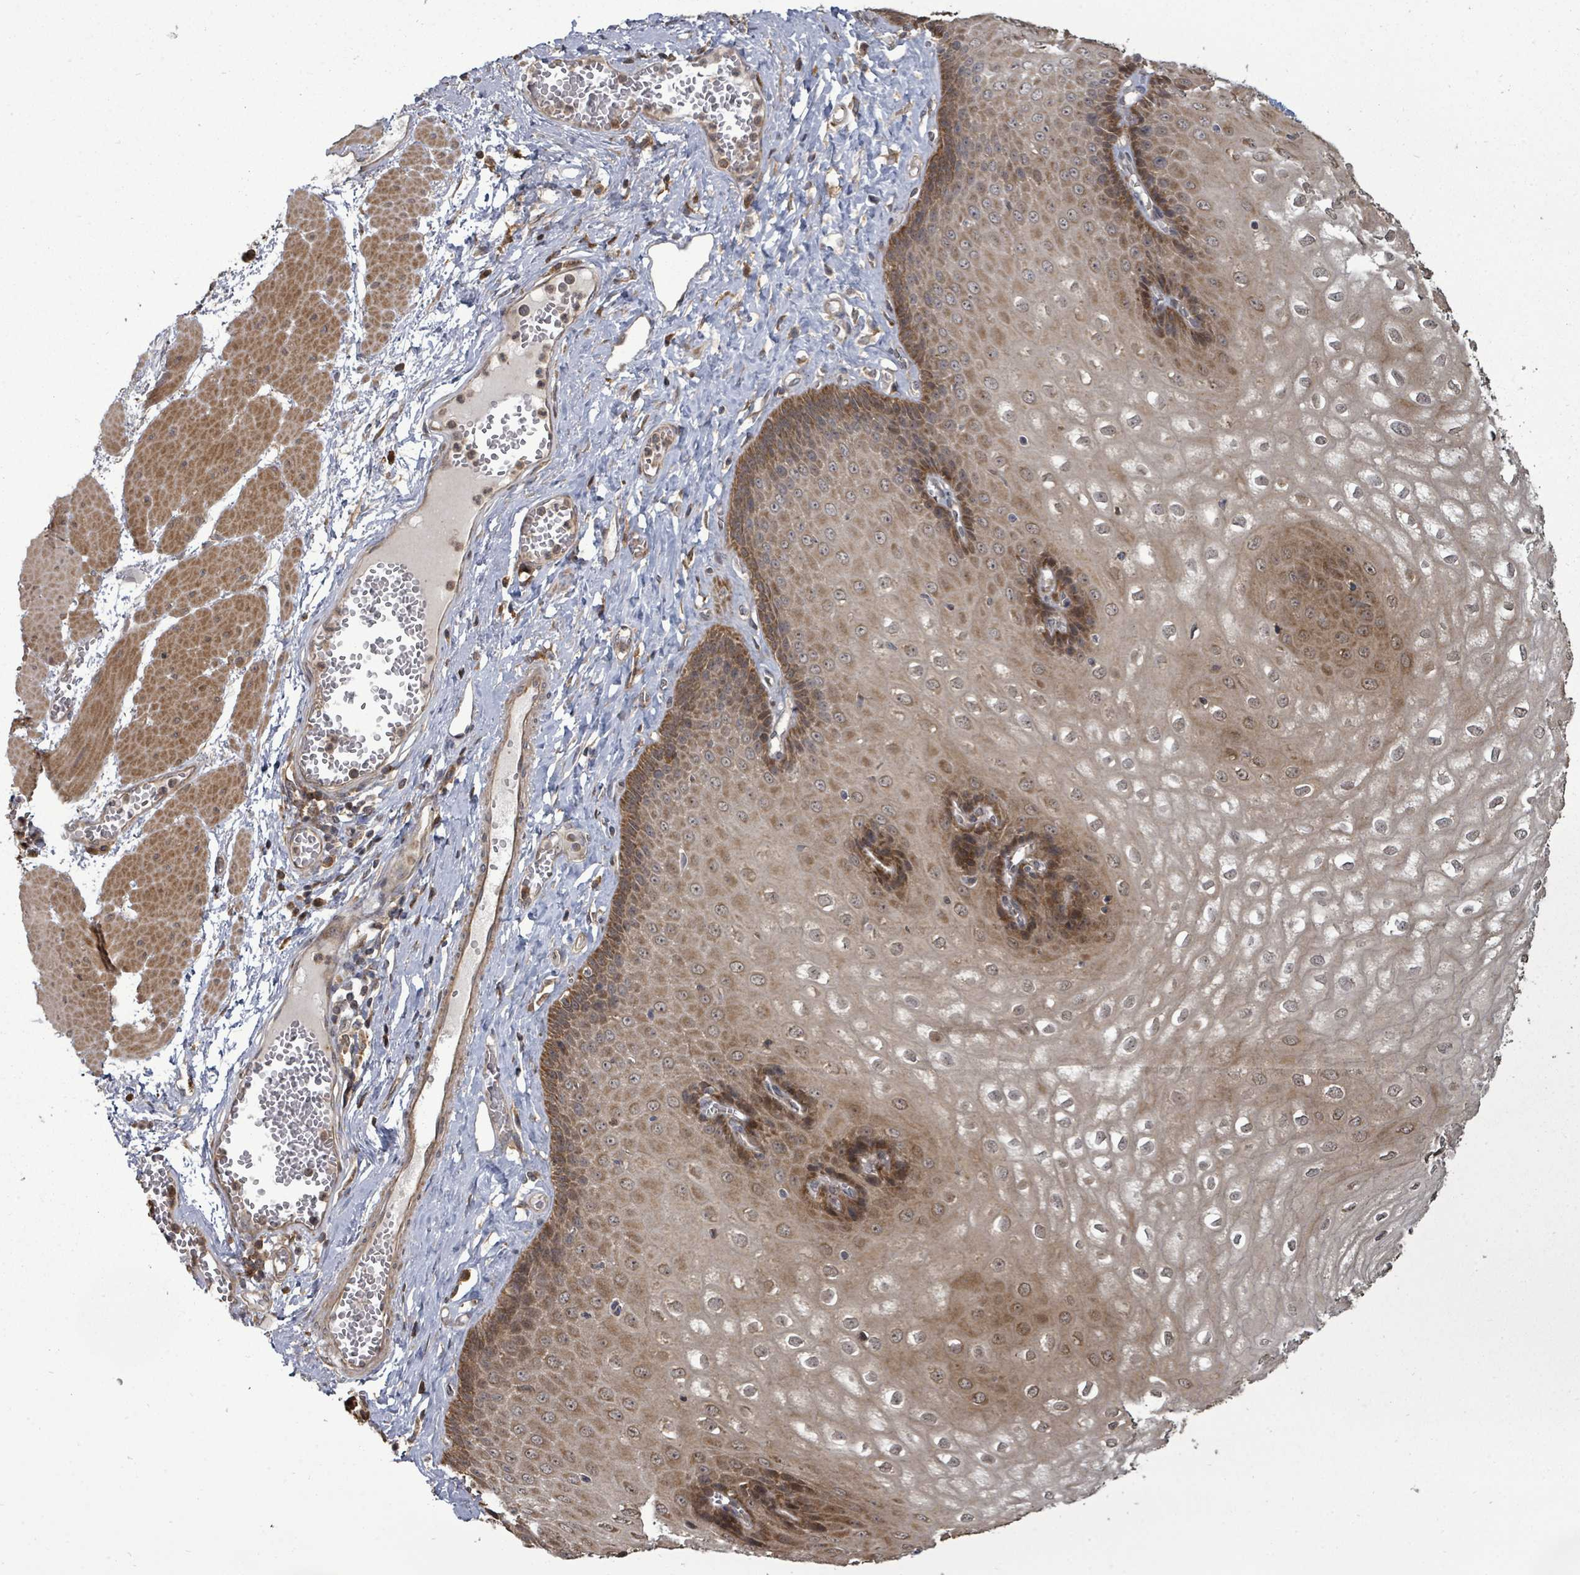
{"staining": {"intensity": "strong", "quantity": "25%-75%", "location": "cytoplasmic/membranous,nuclear"}, "tissue": "esophagus", "cell_type": "Squamous epithelial cells", "image_type": "normal", "snomed": [{"axis": "morphology", "description": "Normal tissue, NOS"}, {"axis": "topography", "description": "Esophagus"}], "caption": "This image displays immunohistochemistry (IHC) staining of benign human esophagus, with high strong cytoplasmic/membranous,nuclear expression in approximately 25%-75% of squamous epithelial cells.", "gene": "EIF3CL", "patient": {"sex": "male", "age": 60}}